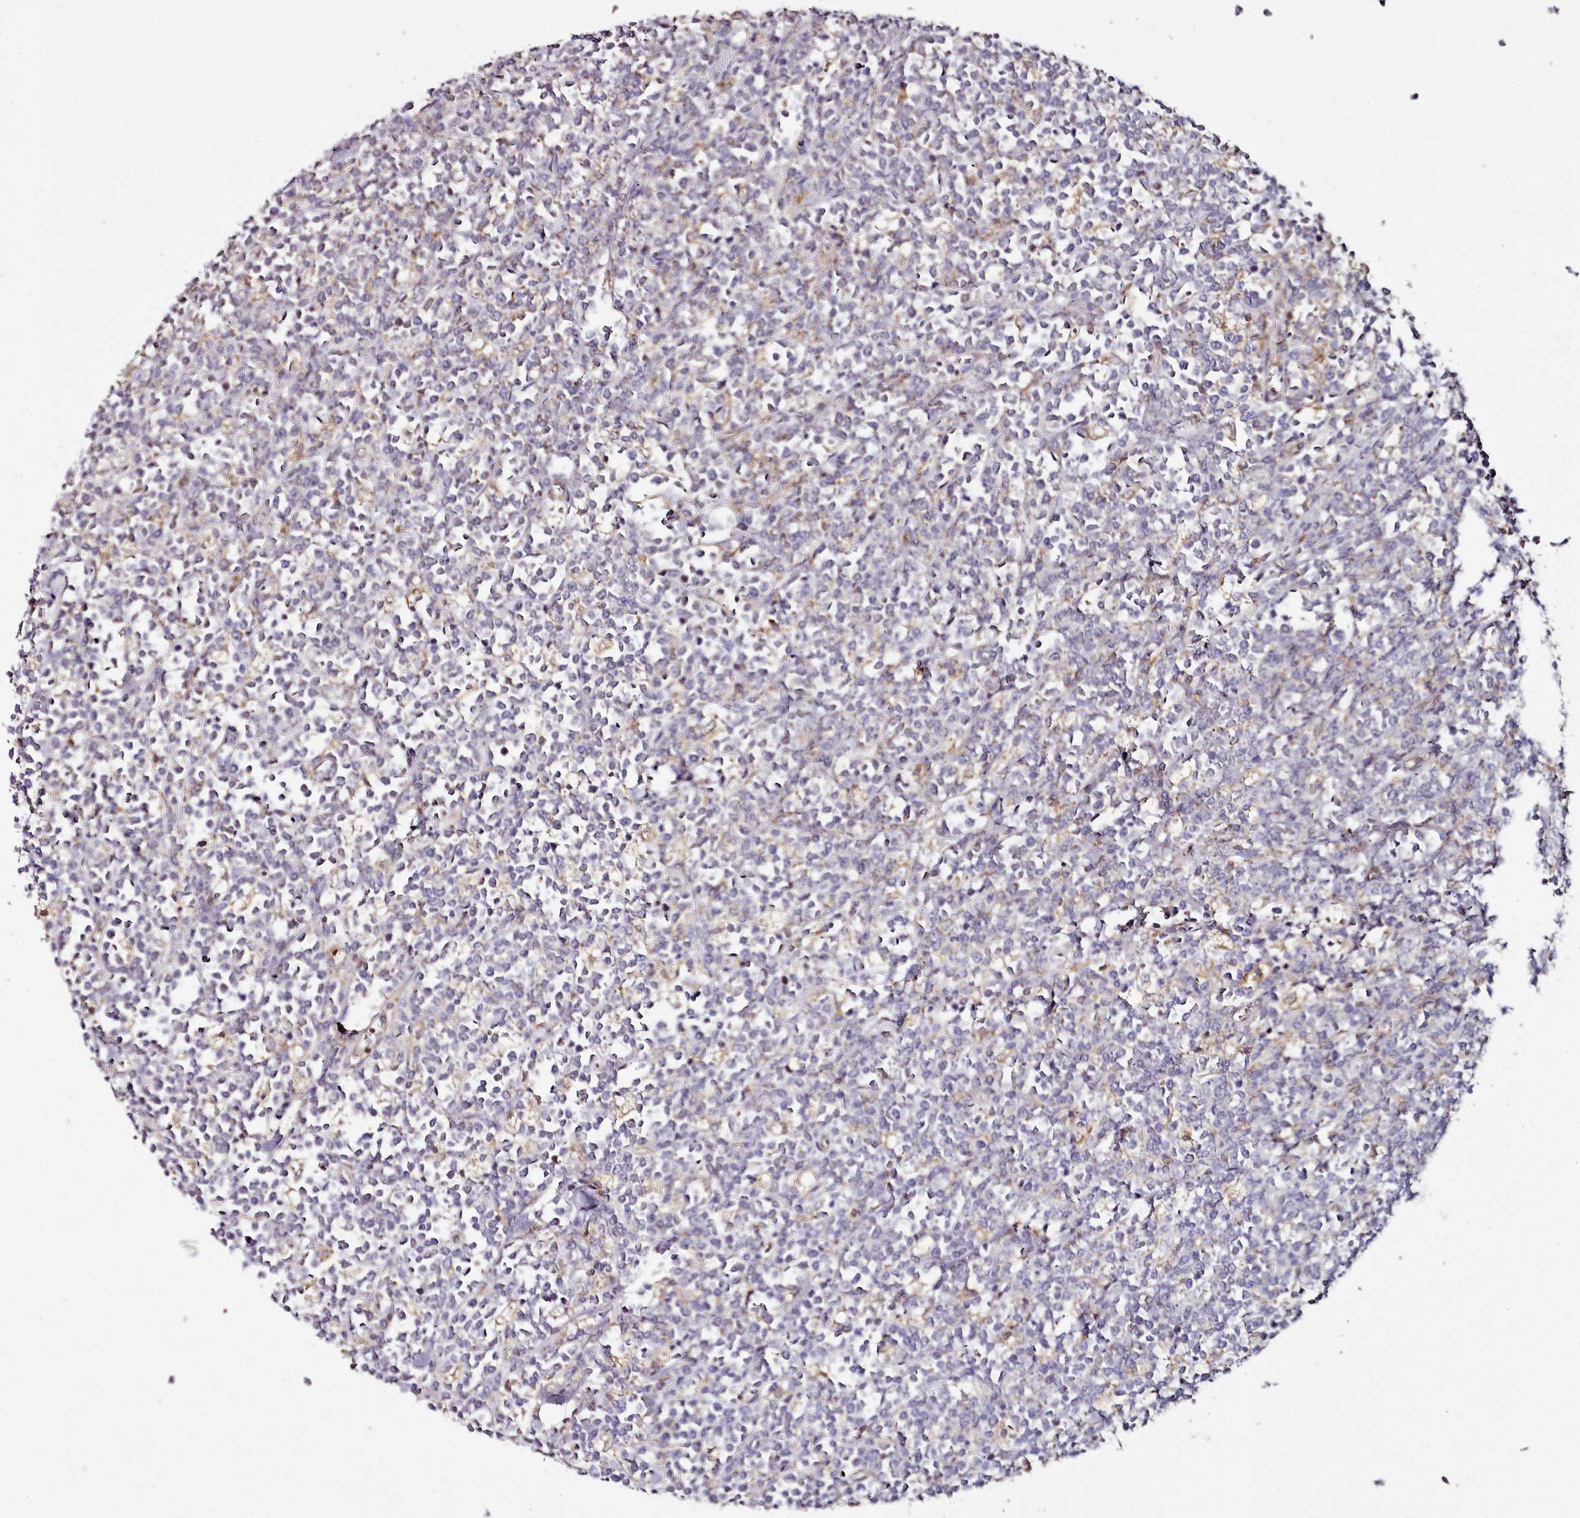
{"staining": {"intensity": "negative", "quantity": "none", "location": "none"}, "tissue": "lymphoma", "cell_type": "Tumor cells", "image_type": "cancer", "snomed": [{"axis": "morphology", "description": "Malignant lymphoma, non-Hodgkin's type, High grade"}, {"axis": "topography", "description": "Small intestine"}], "caption": "A high-resolution histopathology image shows immunohistochemistry staining of lymphoma, which demonstrates no significant staining in tumor cells.", "gene": "ACSS1", "patient": {"sex": "male", "age": 8}}